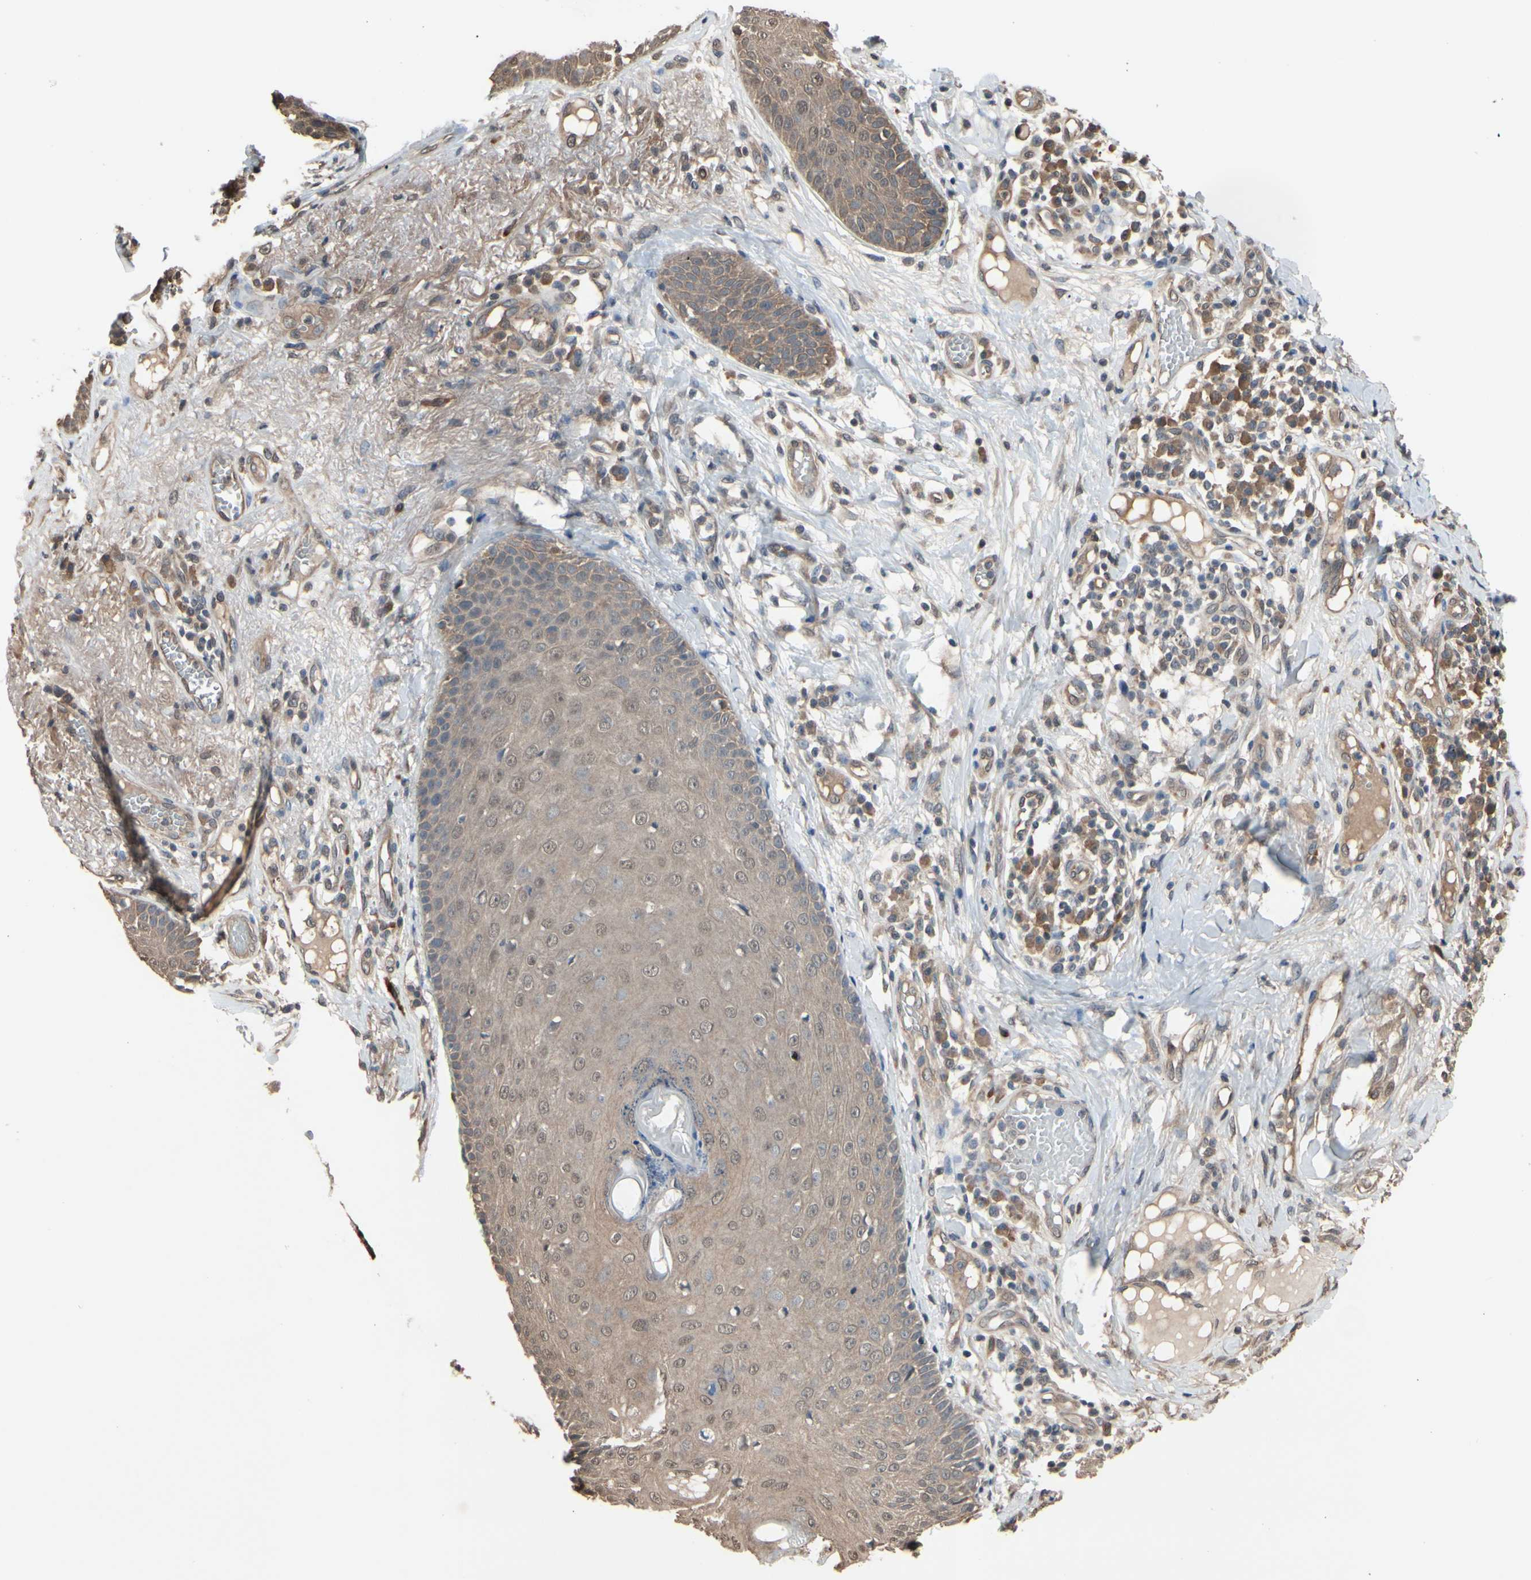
{"staining": {"intensity": "weak", "quantity": ">75%", "location": "cytoplasmic/membranous"}, "tissue": "skin cancer", "cell_type": "Tumor cells", "image_type": "cancer", "snomed": [{"axis": "morphology", "description": "Normal tissue, NOS"}, {"axis": "morphology", "description": "Basal cell carcinoma"}, {"axis": "topography", "description": "Skin"}], "caption": "Protein expression analysis of skin cancer reveals weak cytoplasmic/membranous staining in approximately >75% of tumor cells.", "gene": "PNPLA7", "patient": {"sex": "male", "age": 52}}